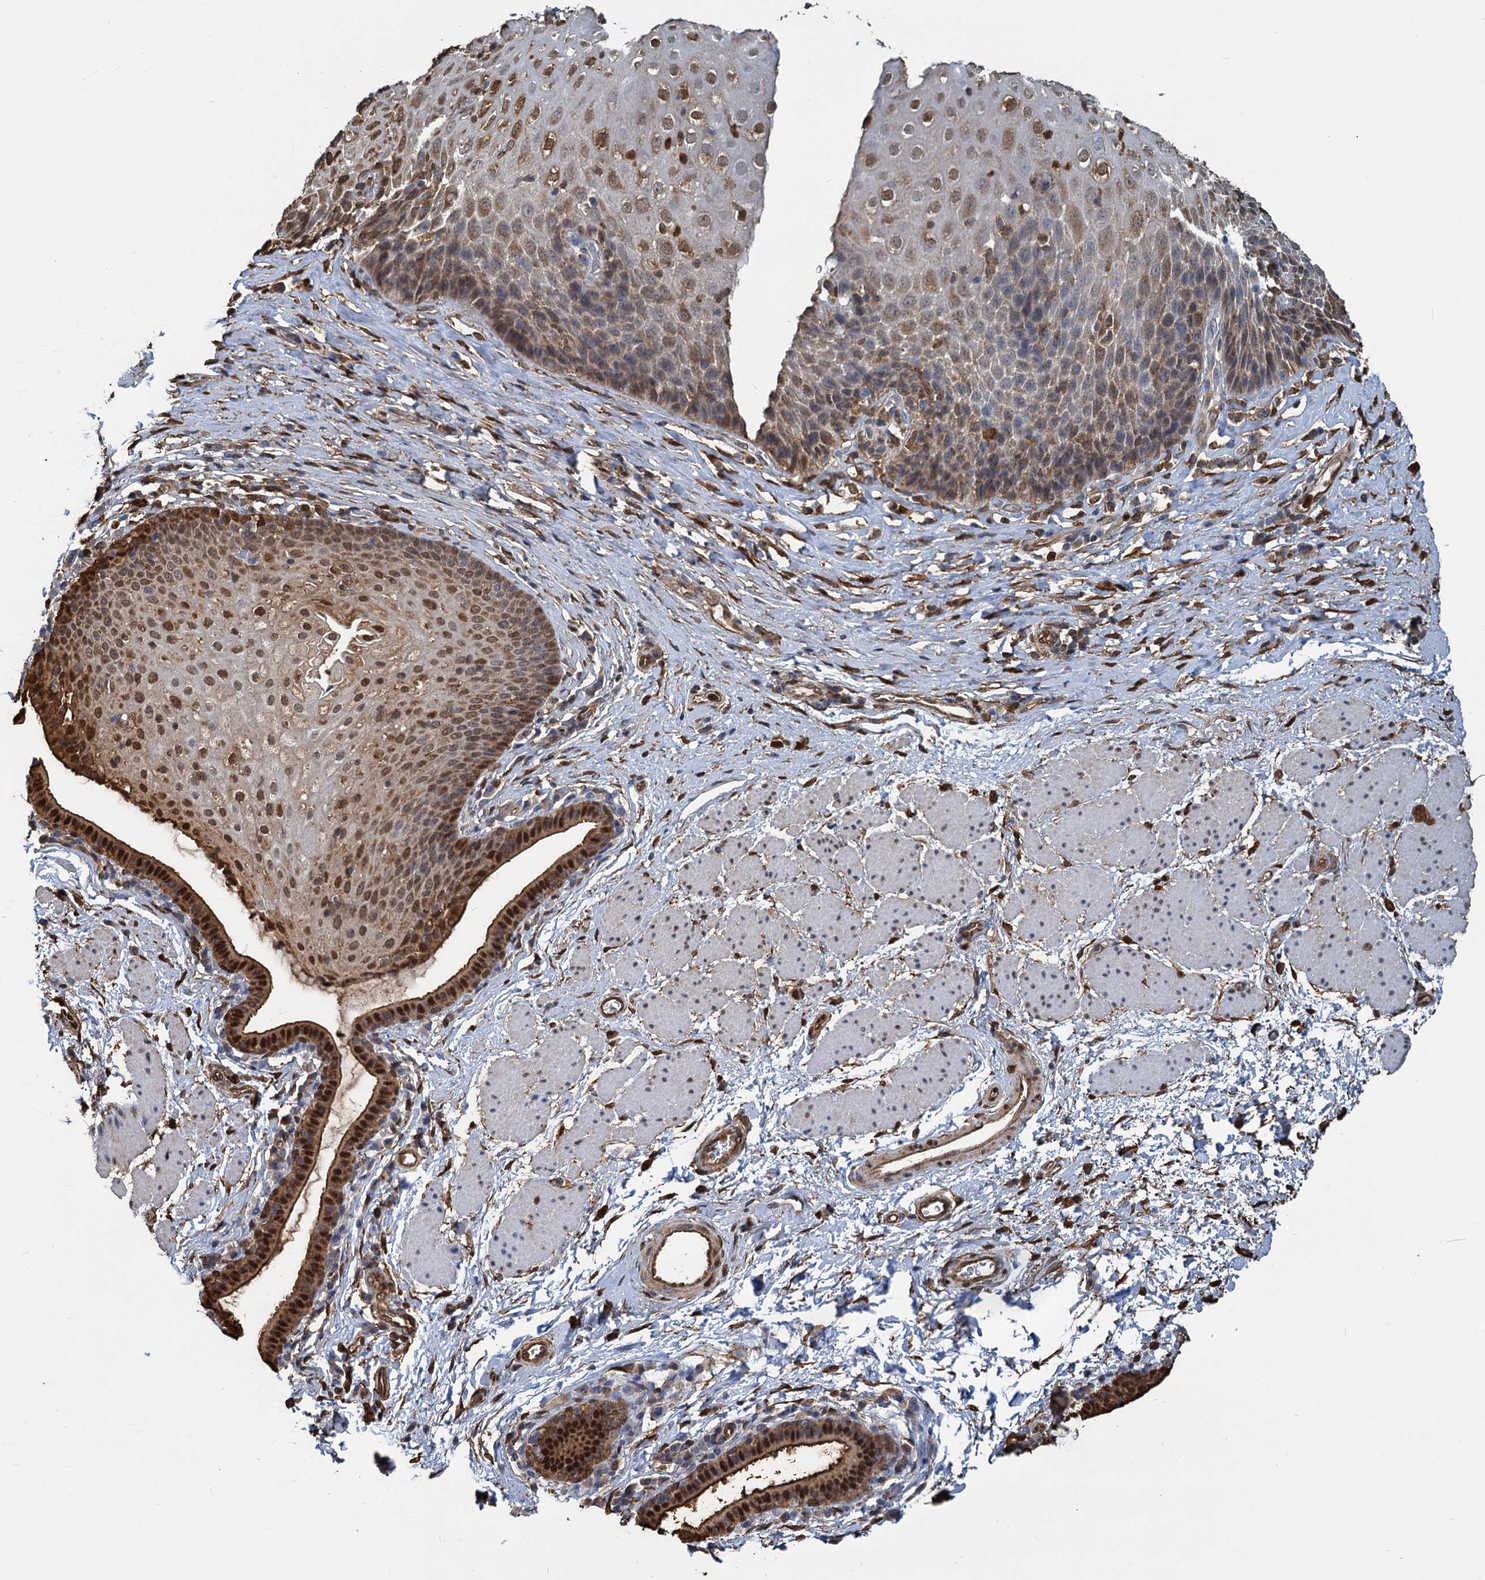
{"staining": {"intensity": "moderate", "quantity": ">75%", "location": "cytoplasmic/membranous,nuclear"}, "tissue": "esophagus", "cell_type": "Squamous epithelial cells", "image_type": "normal", "snomed": [{"axis": "morphology", "description": "Normal tissue, NOS"}, {"axis": "topography", "description": "Esophagus"}], "caption": "A high-resolution histopathology image shows immunohistochemistry (IHC) staining of normal esophagus, which reveals moderate cytoplasmic/membranous,nuclear expression in approximately >75% of squamous epithelial cells. The protein is stained brown, and the nuclei are stained in blue (DAB IHC with brightfield microscopy, high magnification).", "gene": "S100A6", "patient": {"sex": "female", "age": 61}}